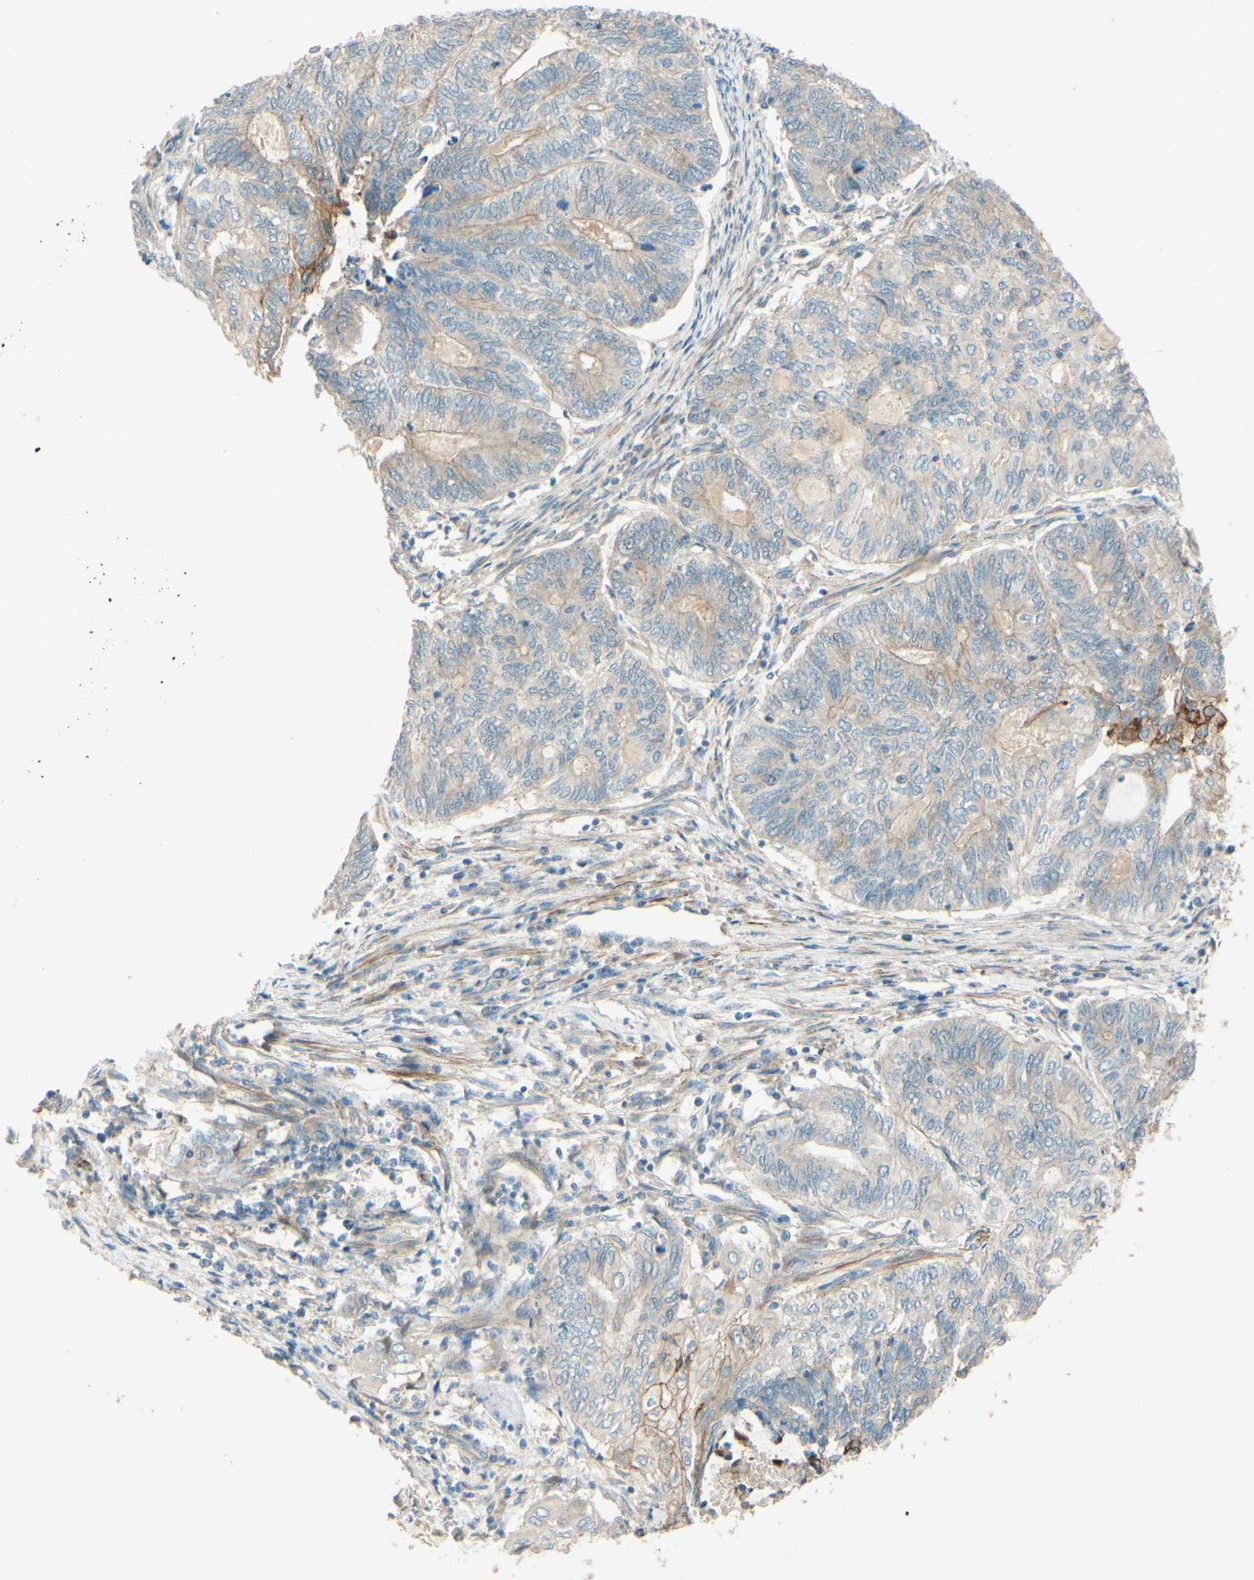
{"staining": {"intensity": "weak", "quantity": ">75%", "location": "cytoplasmic/membranous"}, "tissue": "endometrial cancer", "cell_type": "Tumor cells", "image_type": "cancer", "snomed": [{"axis": "morphology", "description": "Adenocarcinoma, NOS"}, {"axis": "topography", "description": "Uterus"}, {"axis": "topography", "description": "Endometrium"}], "caption": "Weak cytoplasmic/membranous staining is seen in approximately >75% of tumor cells in endometrial cancer. (Stains: DAB (3,3'-diaminobenzidine) in brown, nuclei in blue, Microscopy: brightfield microscopy at high magnification).", "gene": "ADAM17", "patient": {"sex": "female", "age": 70}}